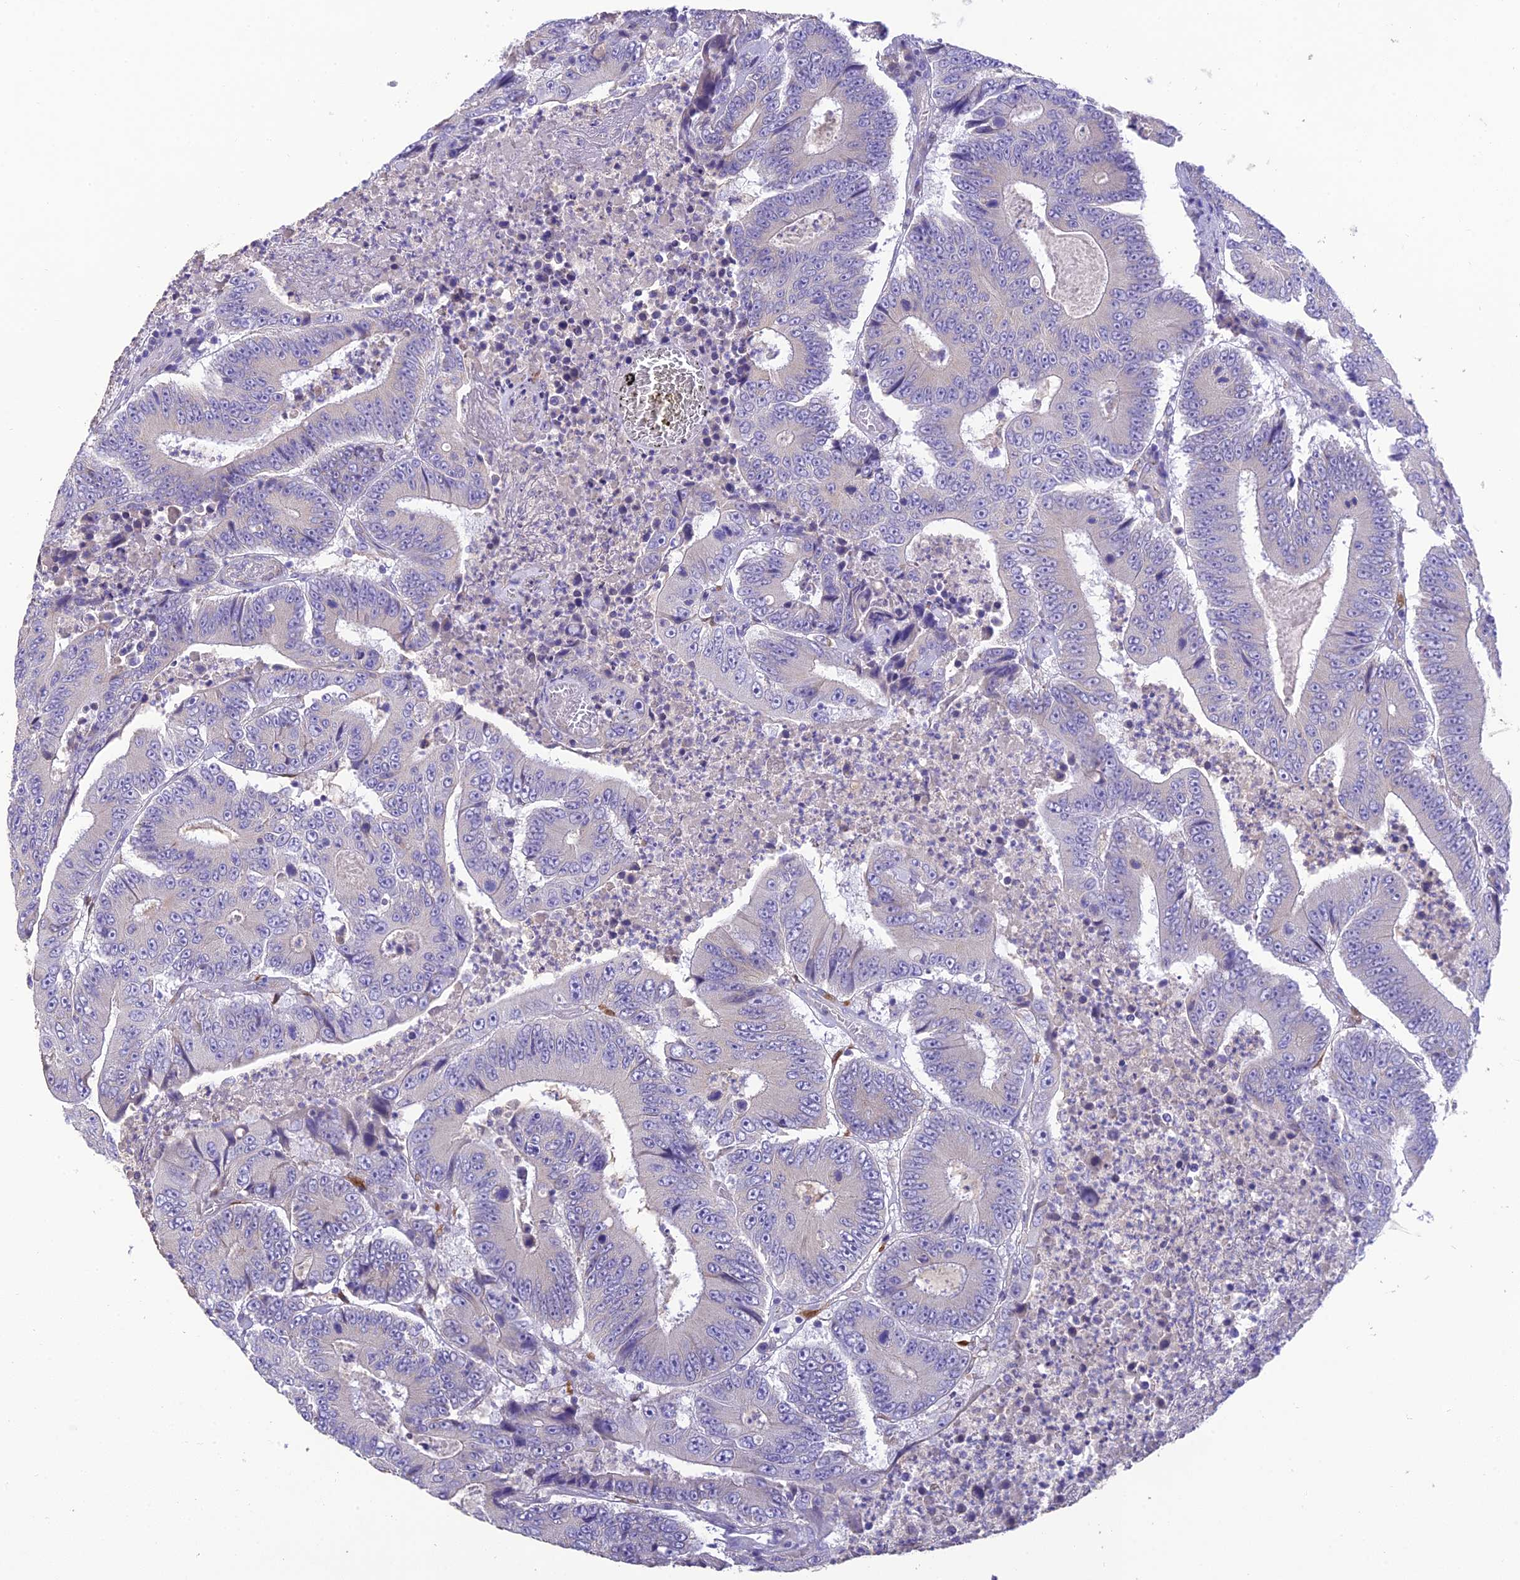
{"staining": {"intensity": "negative", "quantity": "none", "location": "none"}, "tissue": "colorectal cancer", "cell_type": "Tumor cells", "image_type": "cancer", "snomed": [{"axis": "morphology", "description": "Adenocarcinoma, NOS"}, {"axis": "topography", "description": "Colon"}], "caption": "DAB (3,3'-diaminobenzidine) immunohistochemical staining of adenocarcinoma (colorectal) displays no significant positivity in tumor cells. (IHC, brightfield microscopy, high magnification).", "gene": "HSD17B2", "patient": {"sex": "male", "age": 83}}